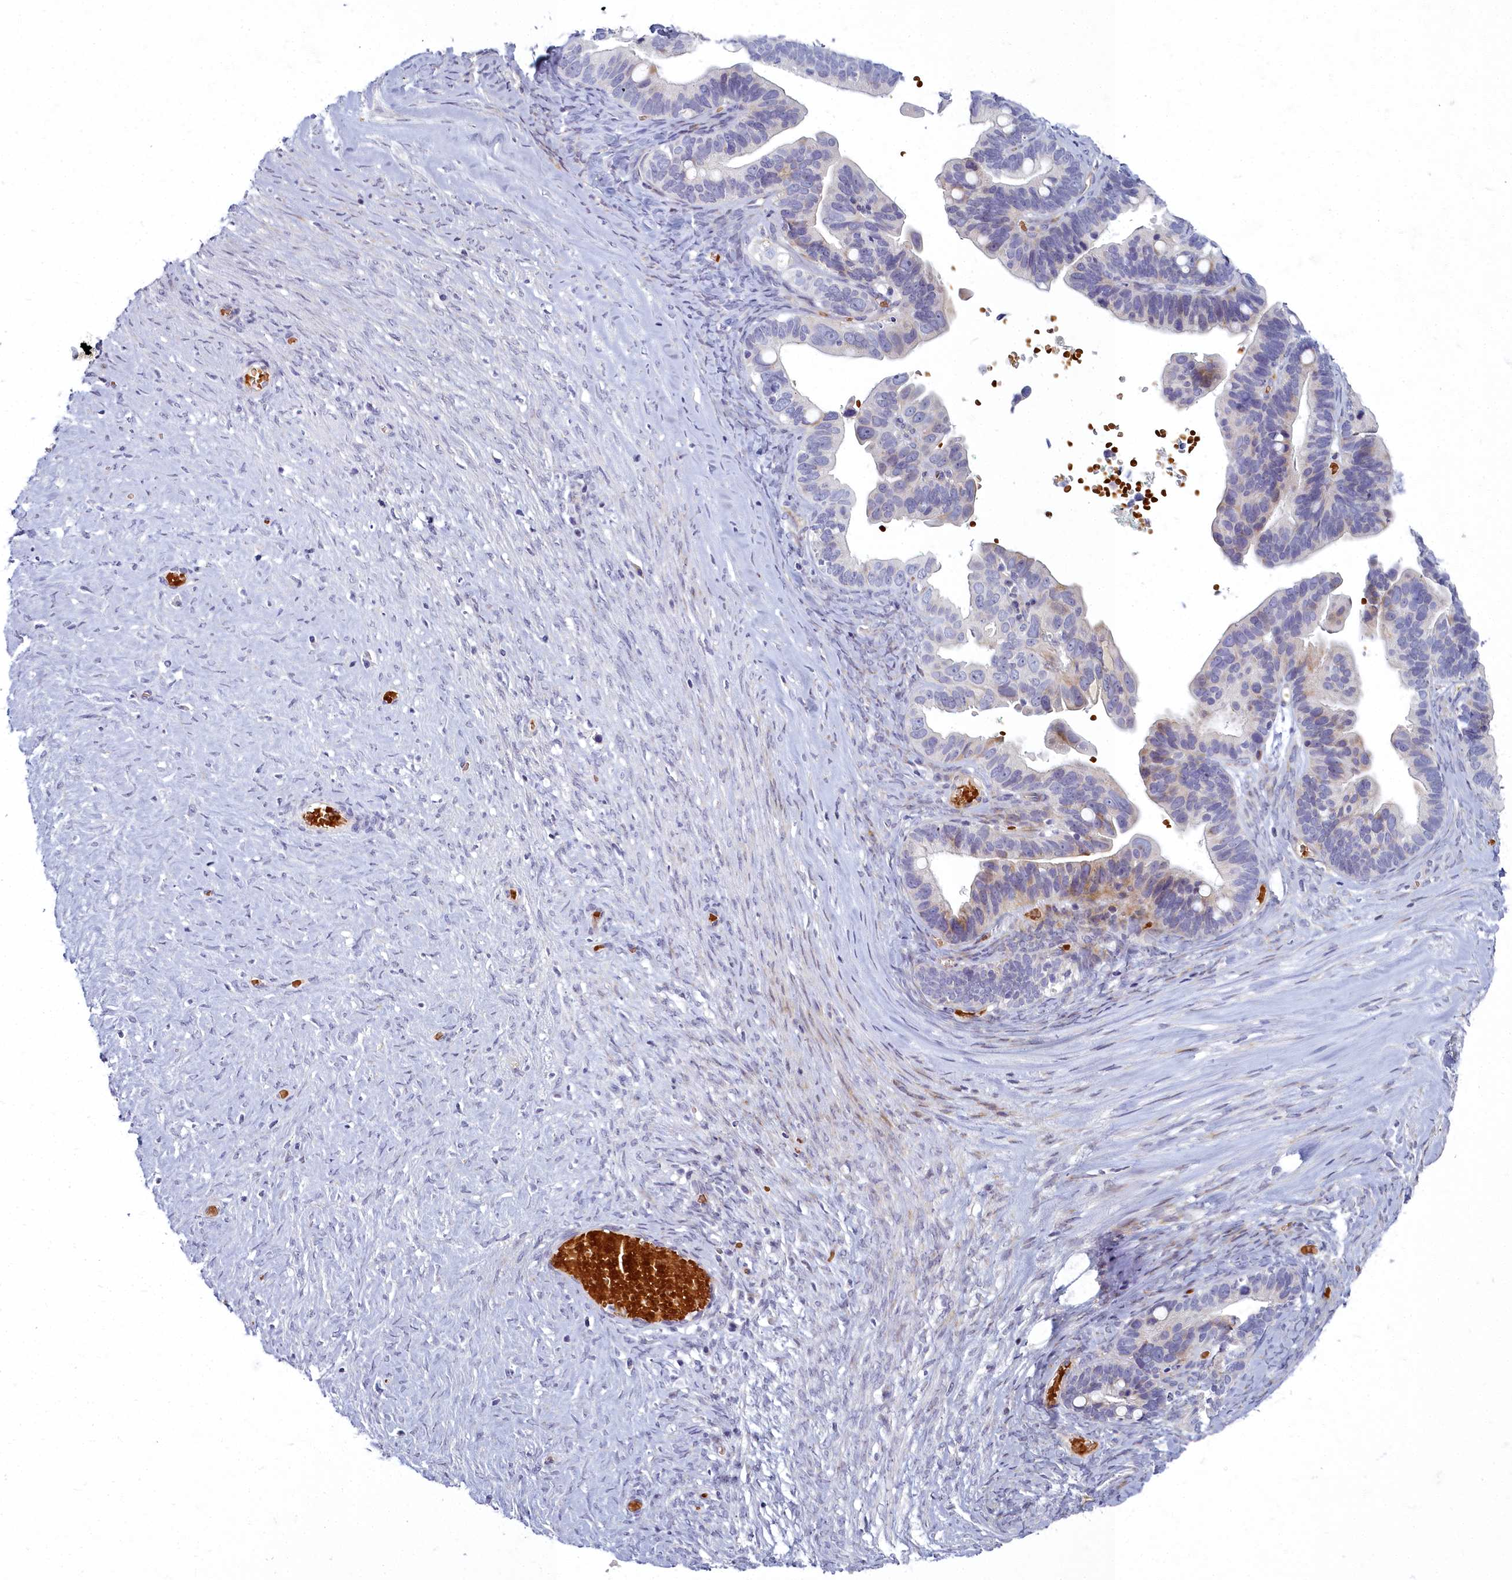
{"staining": {"intensity": "weak", "quantity": "<25%", "location": "cytoplasmic/membranous"}, "tissue": "ovarian cancer", "cell_type": "Tumor cells", "image_type": "cancer", "snomed": [{"axis": "morphology", "description": "Cystadenocarcinoma, serous, NOS"}, {"axis": "topography", "description": "Ovary"}], "caption": "Immunohistochemistry of human ovarian cancer (serous cystadenocarcinoma) displays no positivity in tumor cells. (DAB immunohistochemistry with hematoxylin counter stain).", "gene": "ARL15", "patient": {"sex": "female", "age": 56}}